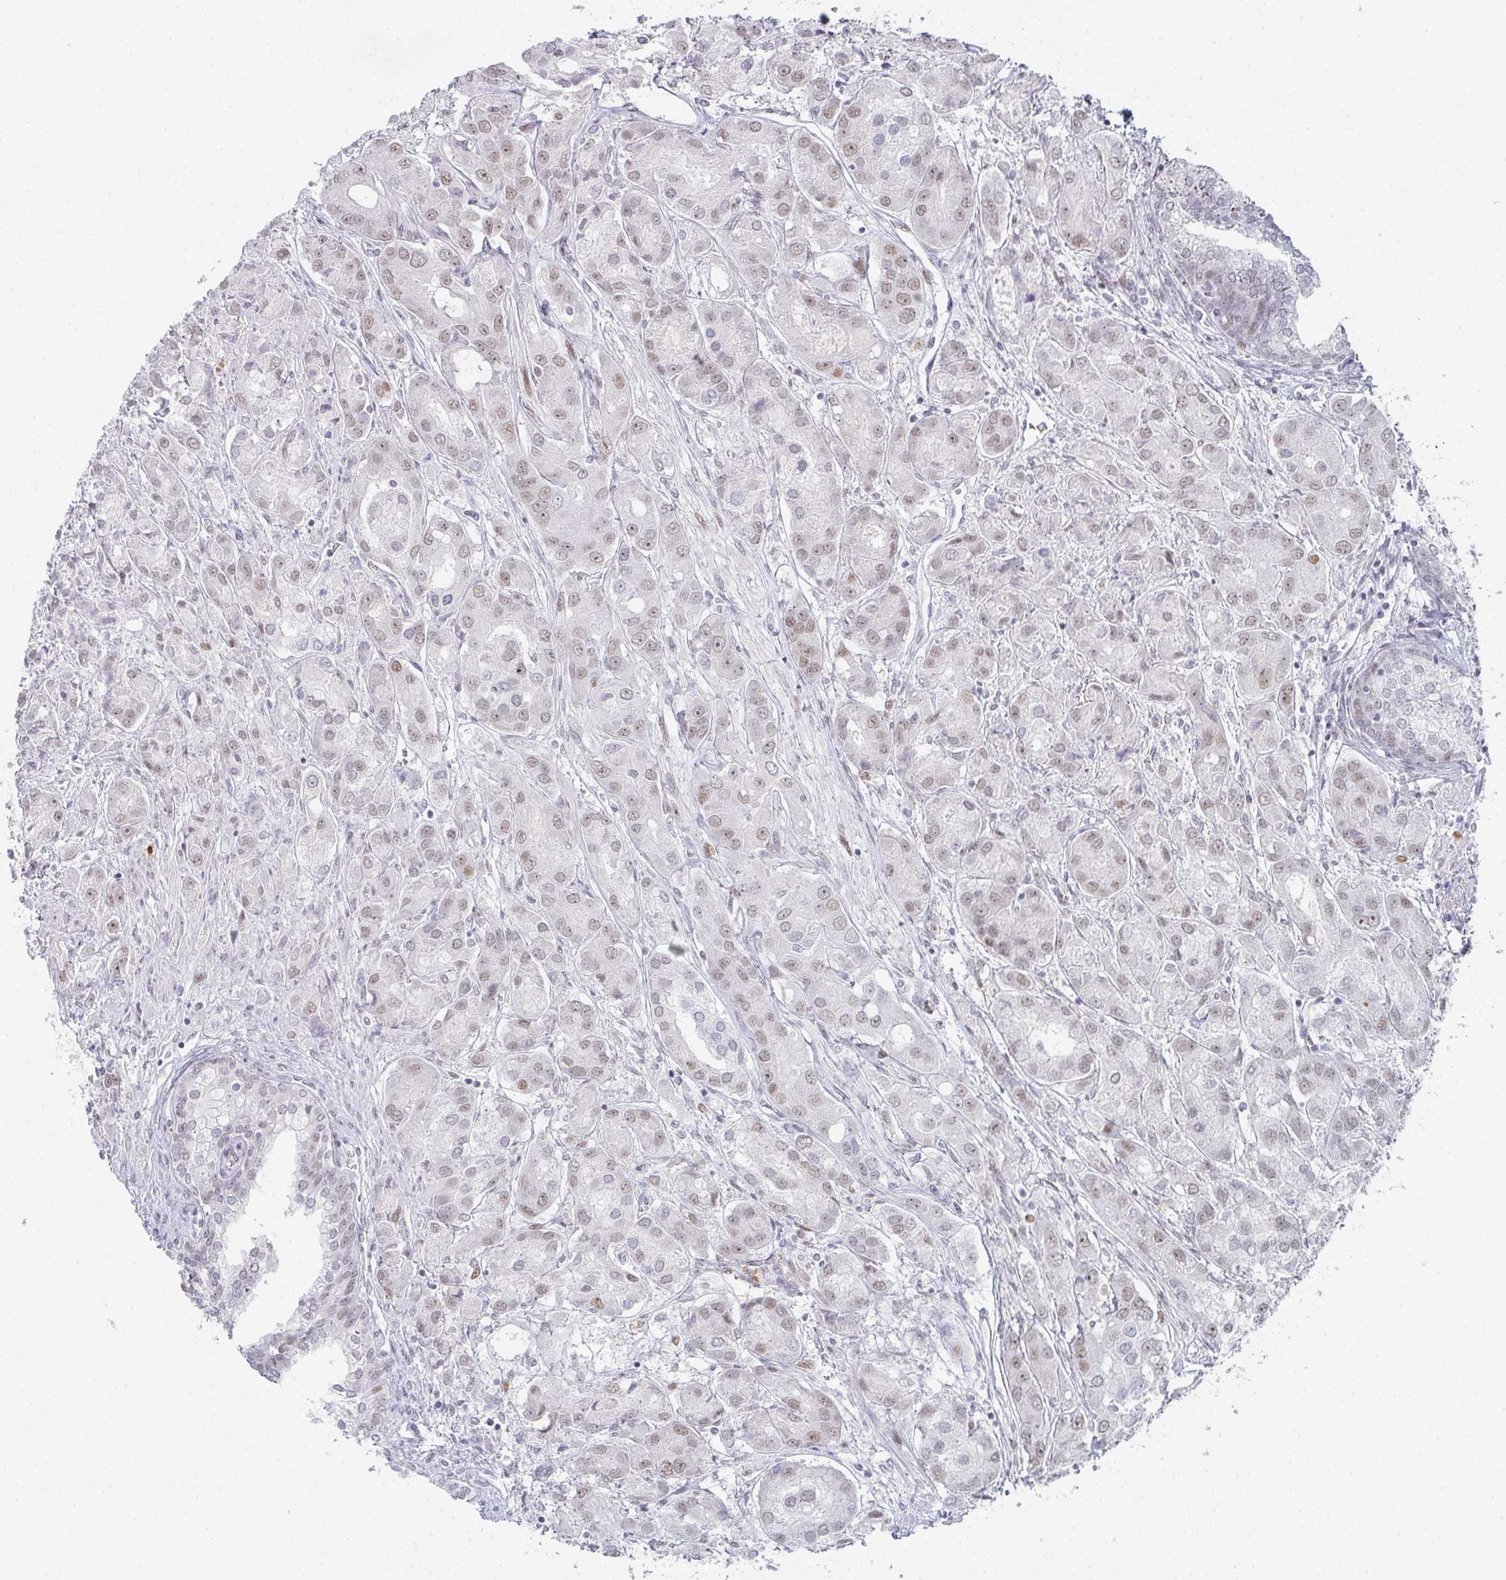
{"staining": {"intensity": "weak", "quantity": "25%-75%", "location": "nuclear"}, "tissue": "prostate cancer", "cell_type": "Tumor cells", "image_type": "cancer", "snomed": [{"axis": "morphology", "description": "Adenocarcinoma, High grade"}, {"axis": "topography", "description": "Prostate"}], "caption": "Protein expression analysis of prostate cancer (adenocarcinoma (high-grade)) demonstrates weak nuclear positivity in about 25%-75% of tumor cells. The protein is stained brown, and the nuclei are stained in blue (DAB (3,3'-diaminobenzidine) IHC with brightfield microscopy, high magnification).", "gene": "LIN54", "patient": {"sex": "male", "age": 67}}